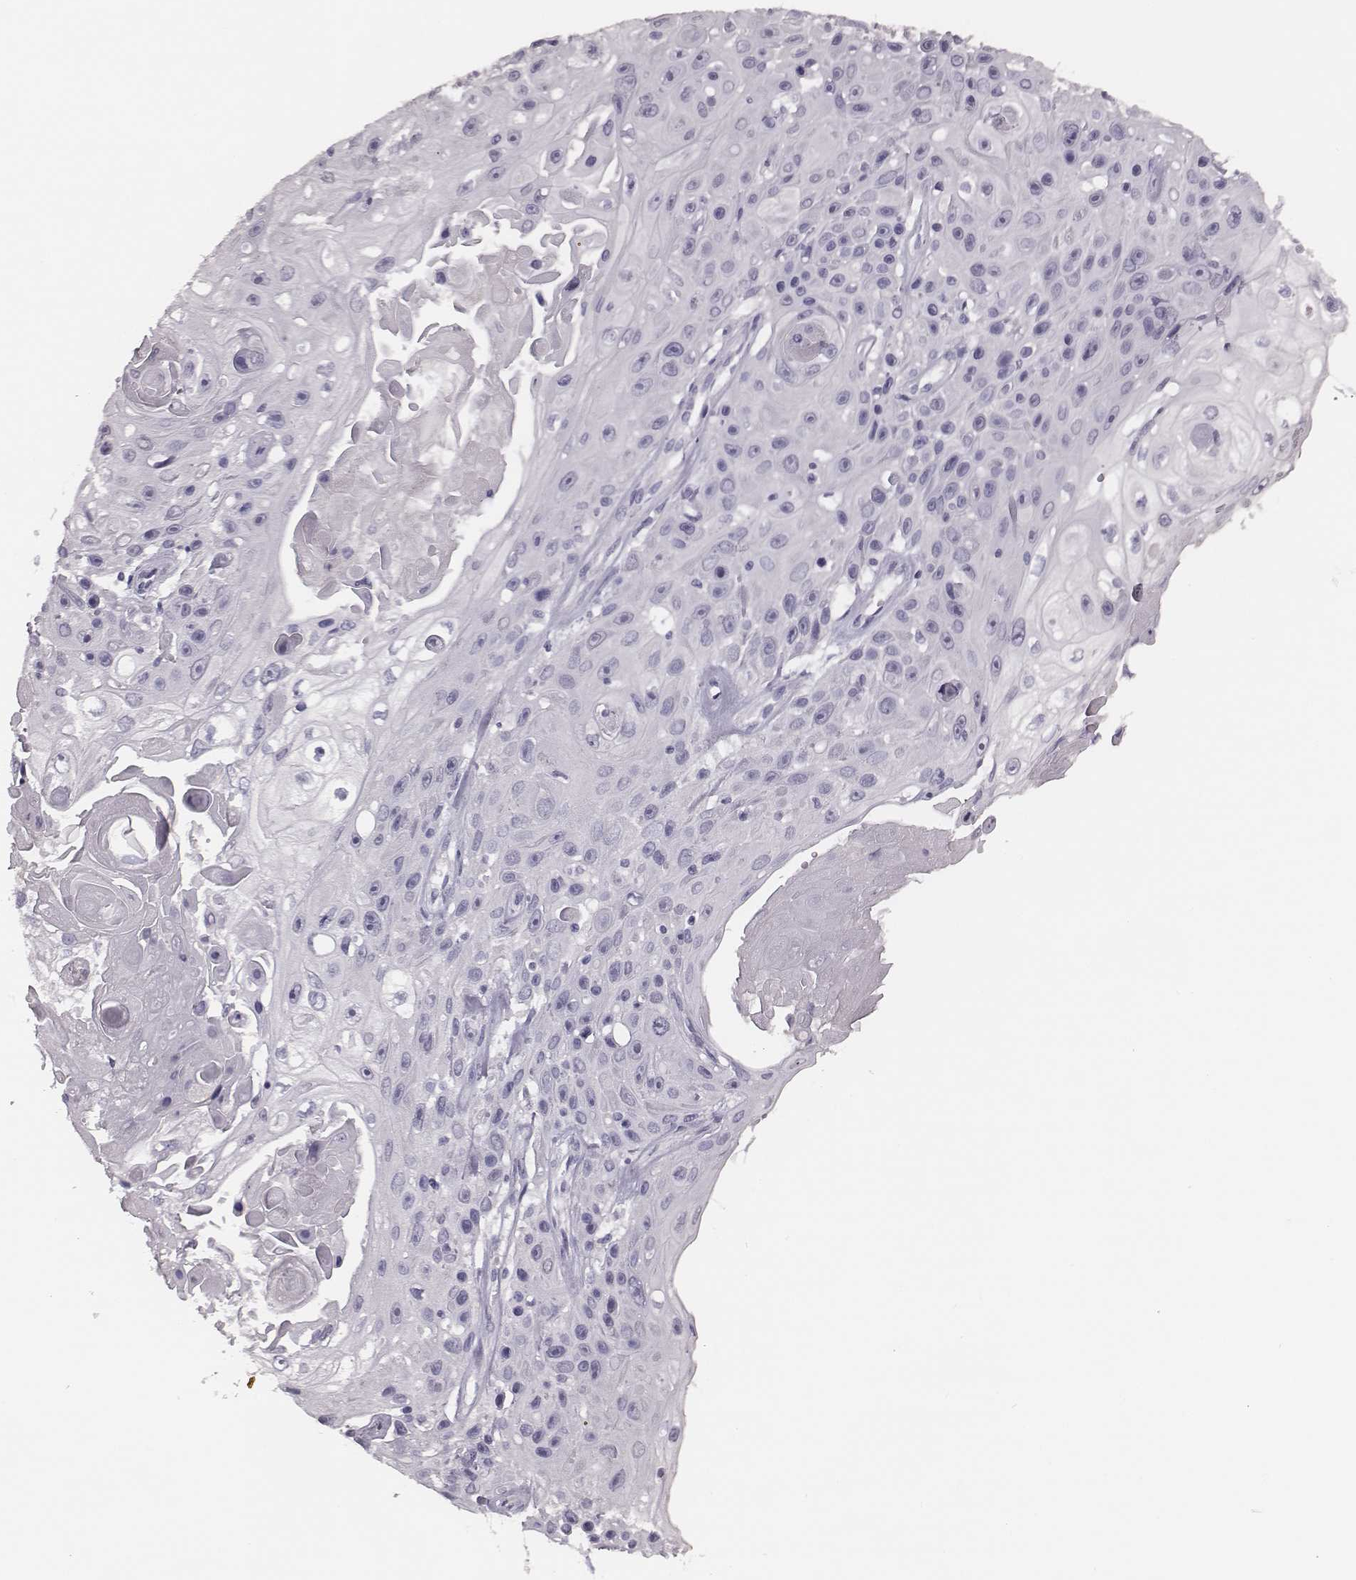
{"staining": {"intensity": "negative", "quantity": "none", "location": "none"}, "tissue": "skin cancer", "cell_type": "Tumor cells", "image_type": "cancer", "snomed": [{"axis": "morphology", "description": "Squamous cell carcinoma, NOS"}, {"axis": "topography", "description": "Skin"}], "caption": "DAB immunohistochemical staining of human squamous cell carcinoma (skin) displays no significant positivity in tumor cells.", "gene": "MYH6", "patient": {"sex": "male", "age": 82}}